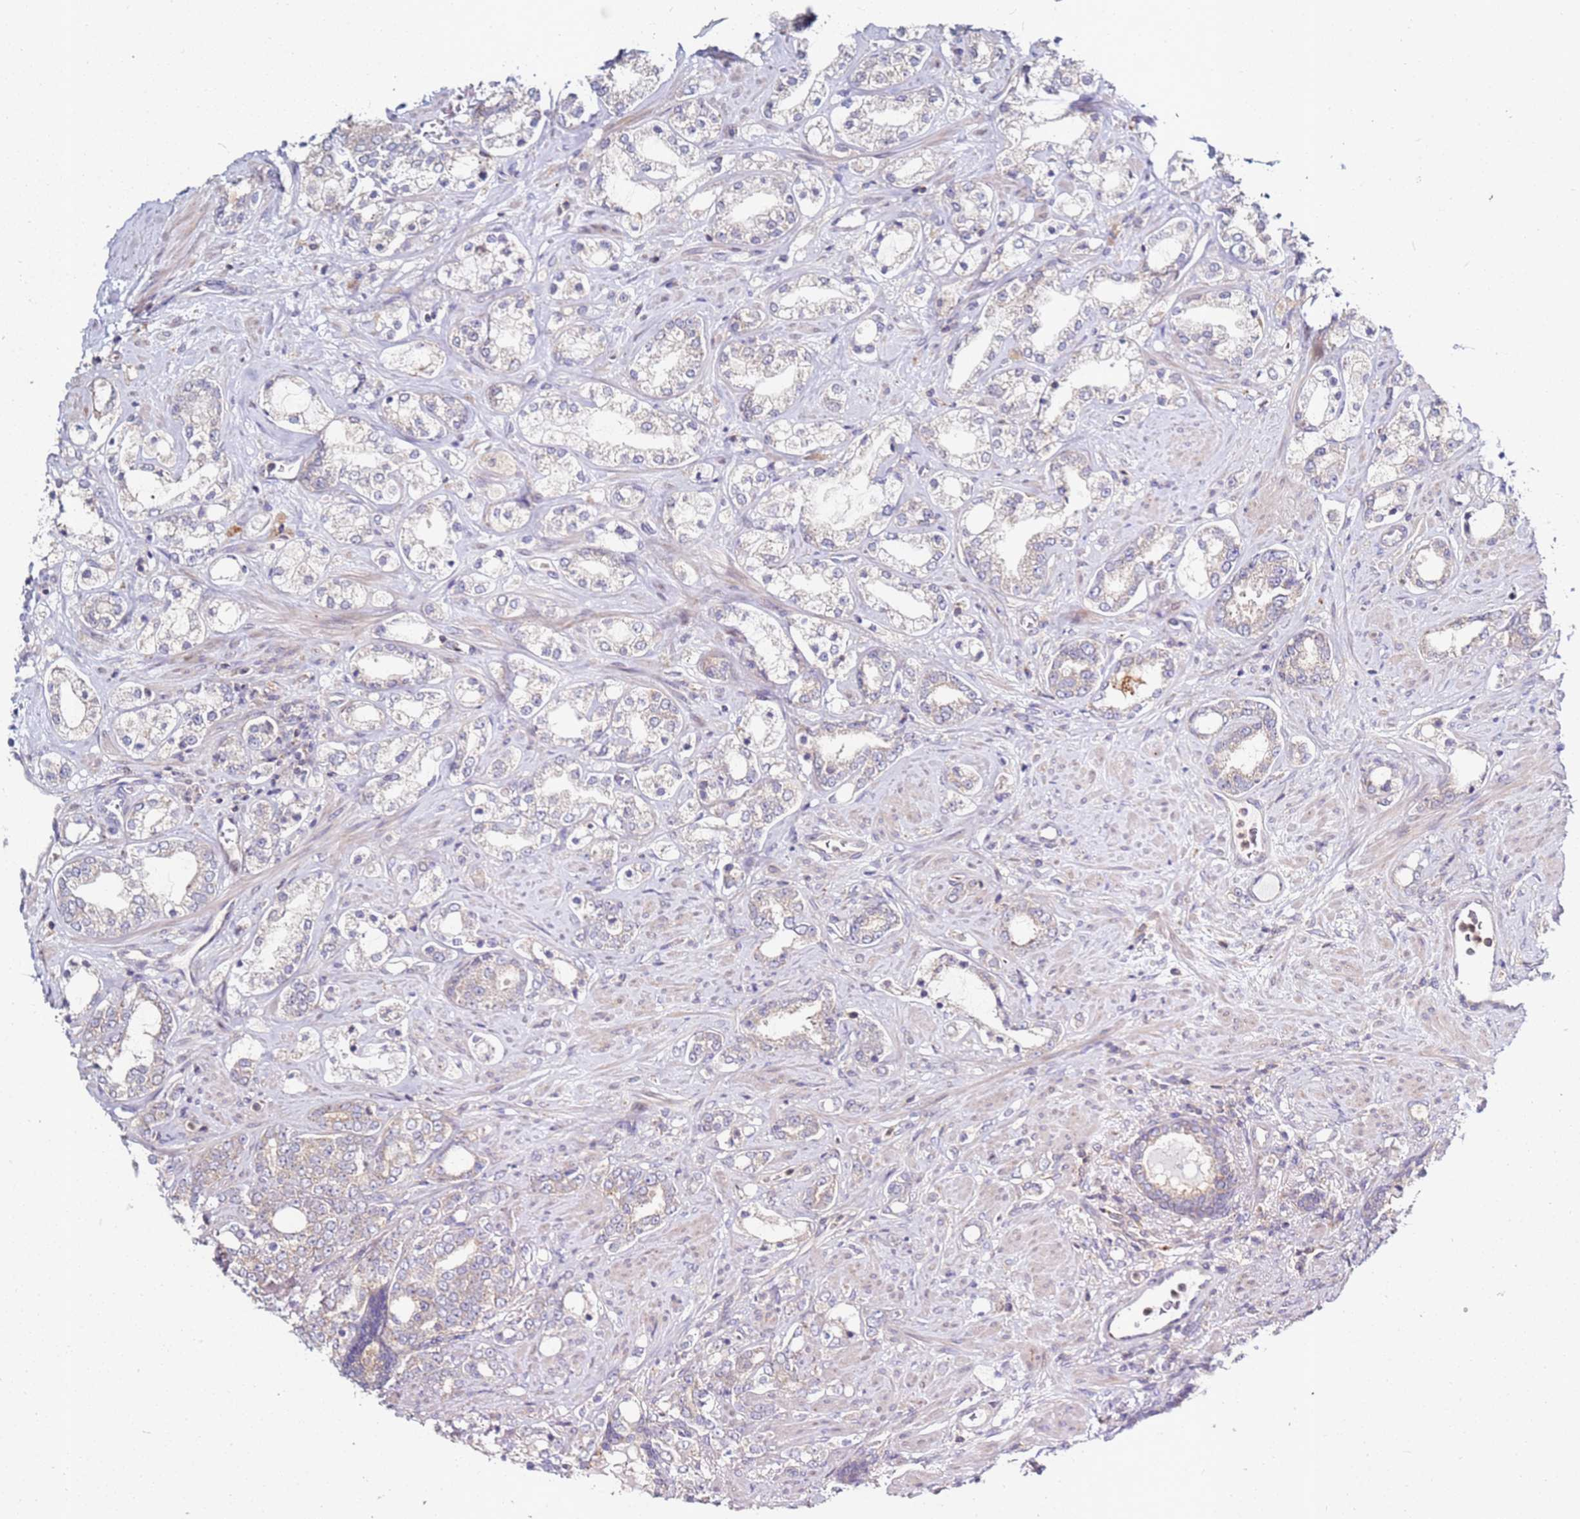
{"staining": {"intensity": "weak", "quantity": "<25%", "location": "cytoplasmic/membranous"}, "tissue": "prostate cancer", "cell_type": "Tumor cells", "image_type": "cancer", "snomed": [{"axis": "morphology", "description": "Adenocarcinoma, High grade"}, {"axis": "topography", "description": "Prostate"}], "caption": "Immunohistochemistry histopathology image of neoplastic tissue: prostate adenocarcinoma (high-grade) stained with DAB (3,3'-diaminobenzidine) shows no significant protein staining in tumor cells. (Stains: DAB (3,3'-diaminobenzidine) IHC with hematoxylin counter stain, Microscopy: brightfield microscopy at high magnification).", "gene": "CNOT9", "patient": {"sex": "male", "age": 64}}